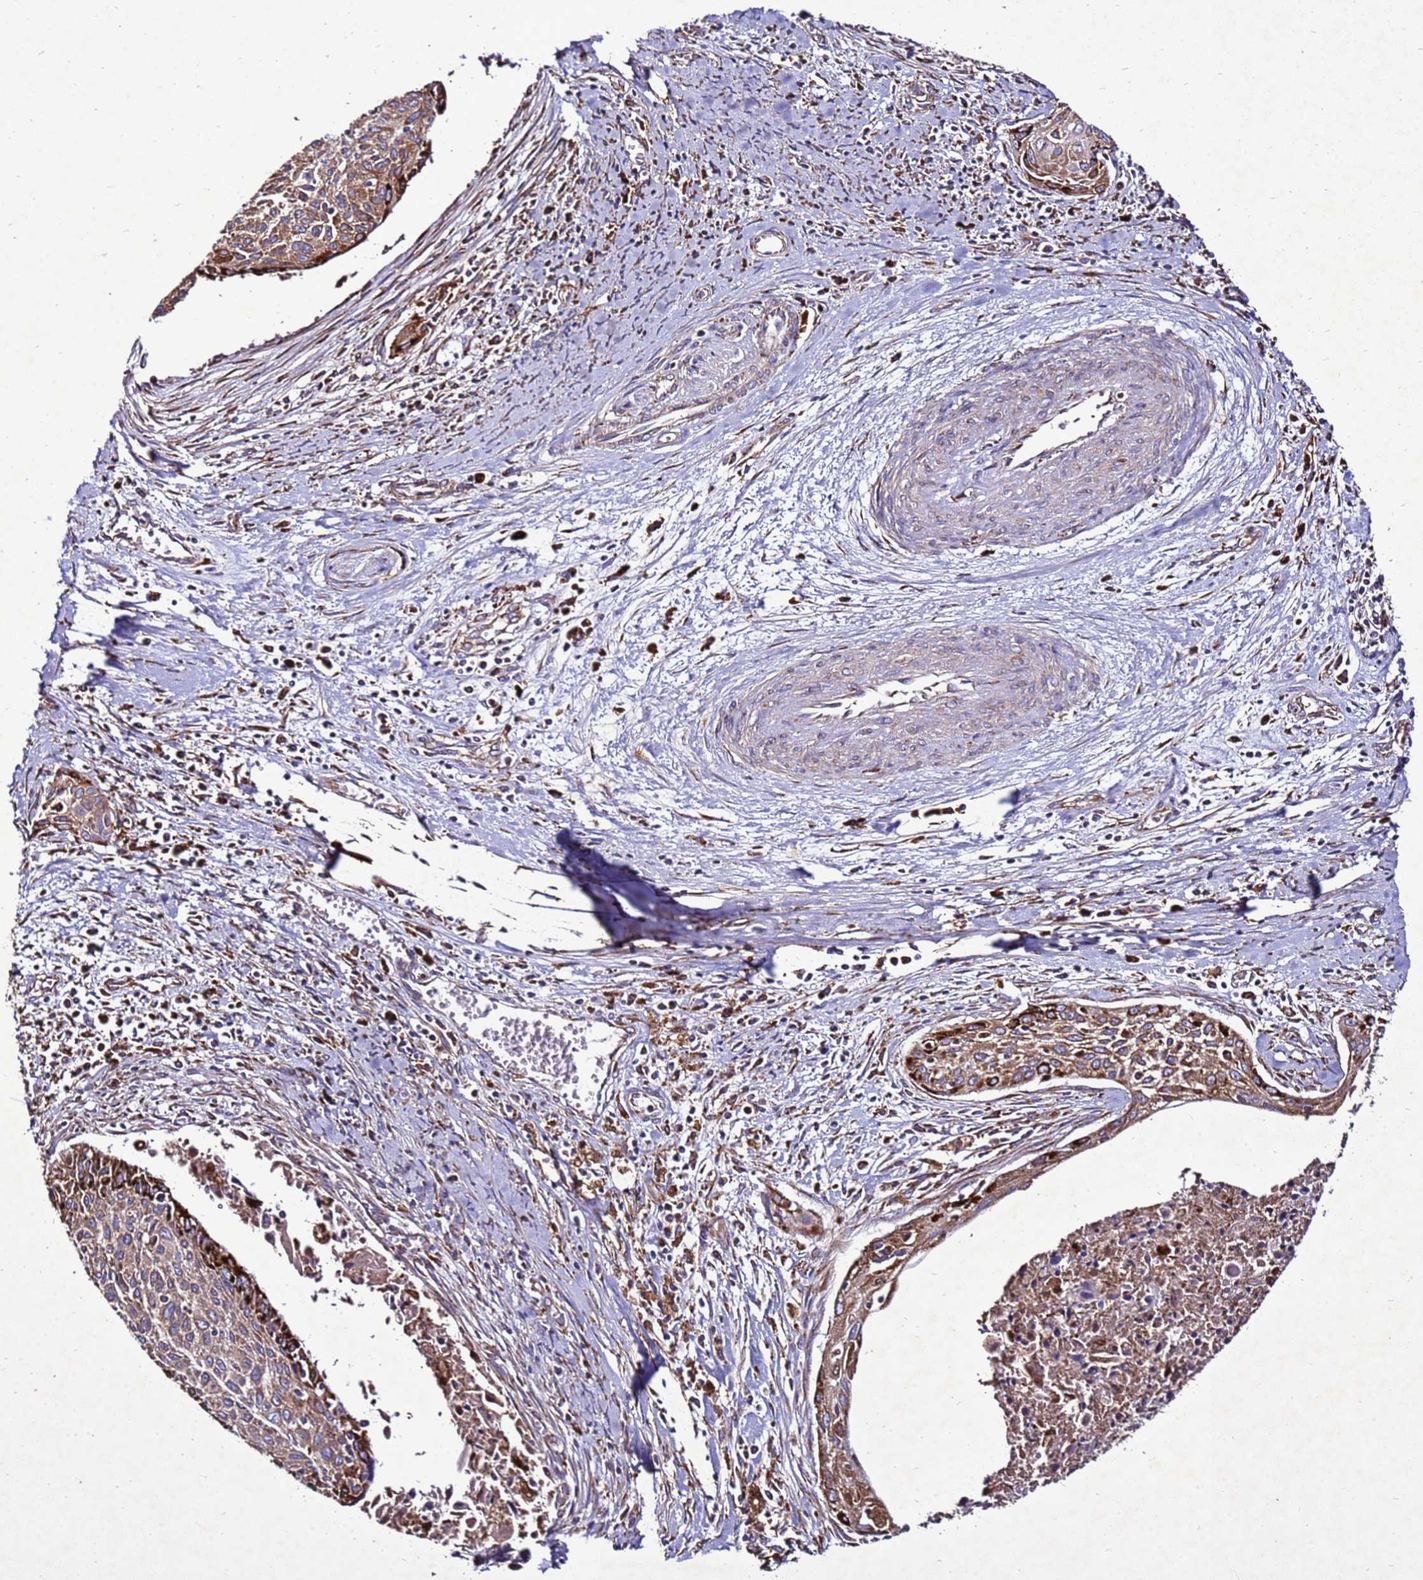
{"staining": {"intensity": "moderate", "quantity": "25%-75%", "location": "cytoplasmic/membranous"}, "tissue": "cervical cancer", "cell_type": "Tumor cells", "image_type": "cancer", "snomed": [{"axis": "morphology", "description": "Squamous cell carcinoma, NOS"}, {"axis": "topography", "description": "Cervix"}], "caption": "Immunohistochemistry (DAB) staining of human cervical cancer shows moderate cytoplasmic/membranous protein staining in approximately 25%-75% of tumor cells.", "gene": "ANTKMT", "patient": {"sex": "female", "age": 55}}